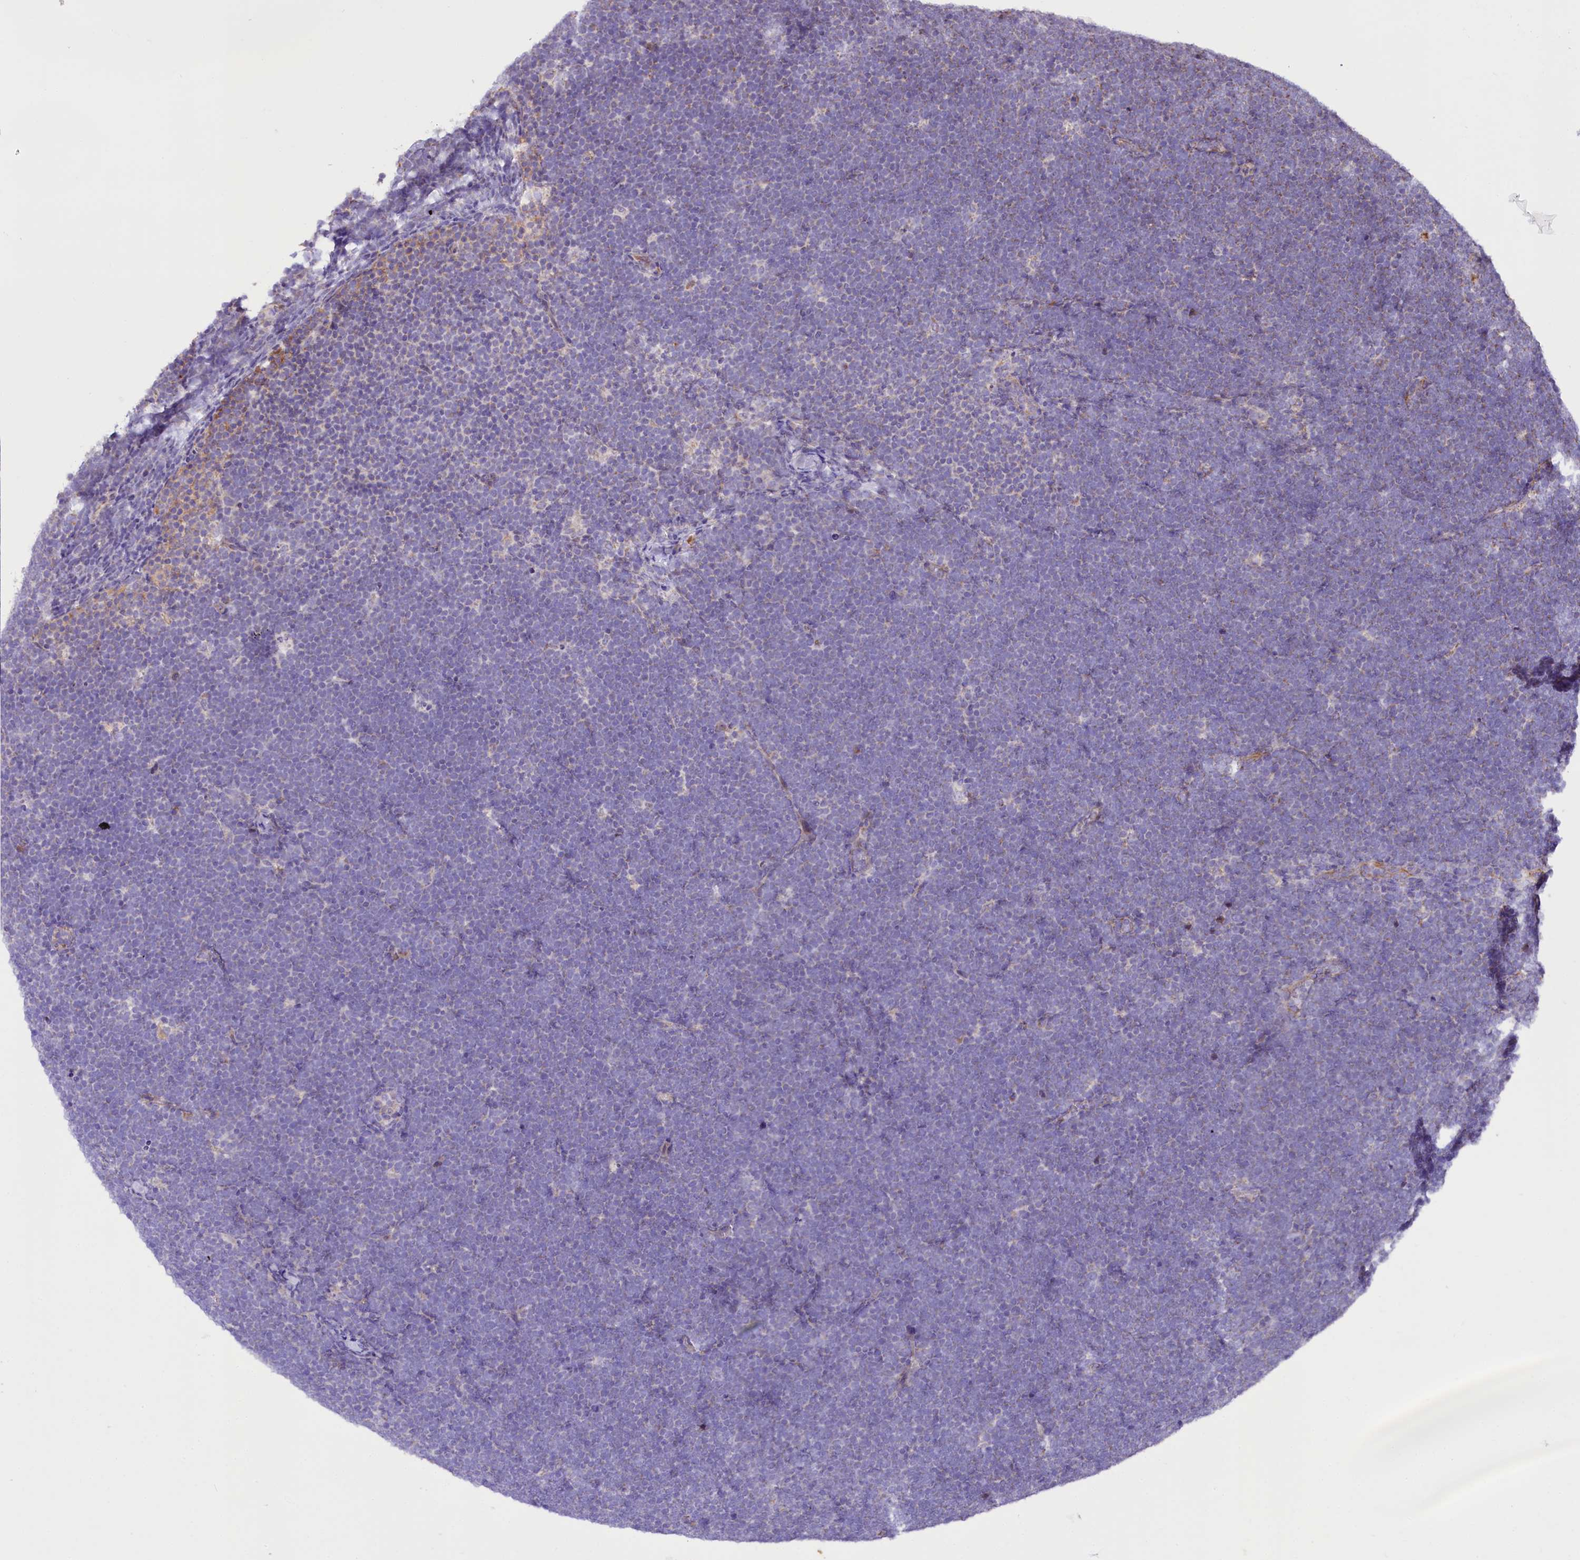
{"staining": {"intensity": "negative", "quantity": "none", "location": "none"}, "tissue": "lymphoma", "cell_type": "Tumor cells", "image_type": "cancer", "snomed": [{"axis": "morphology", "description": "Malignant lymphoma, non-Hodgkin's type, High grade"}, {"axis": "topography", "description": "Lymph node"}], "caption": "An immunohistochemistry (IHC) image of lymphoma is shown. There is no staining in tumor cells of lymphoma.", "gene": "ST7", "patient": {"sex": "male", "age": 13}}